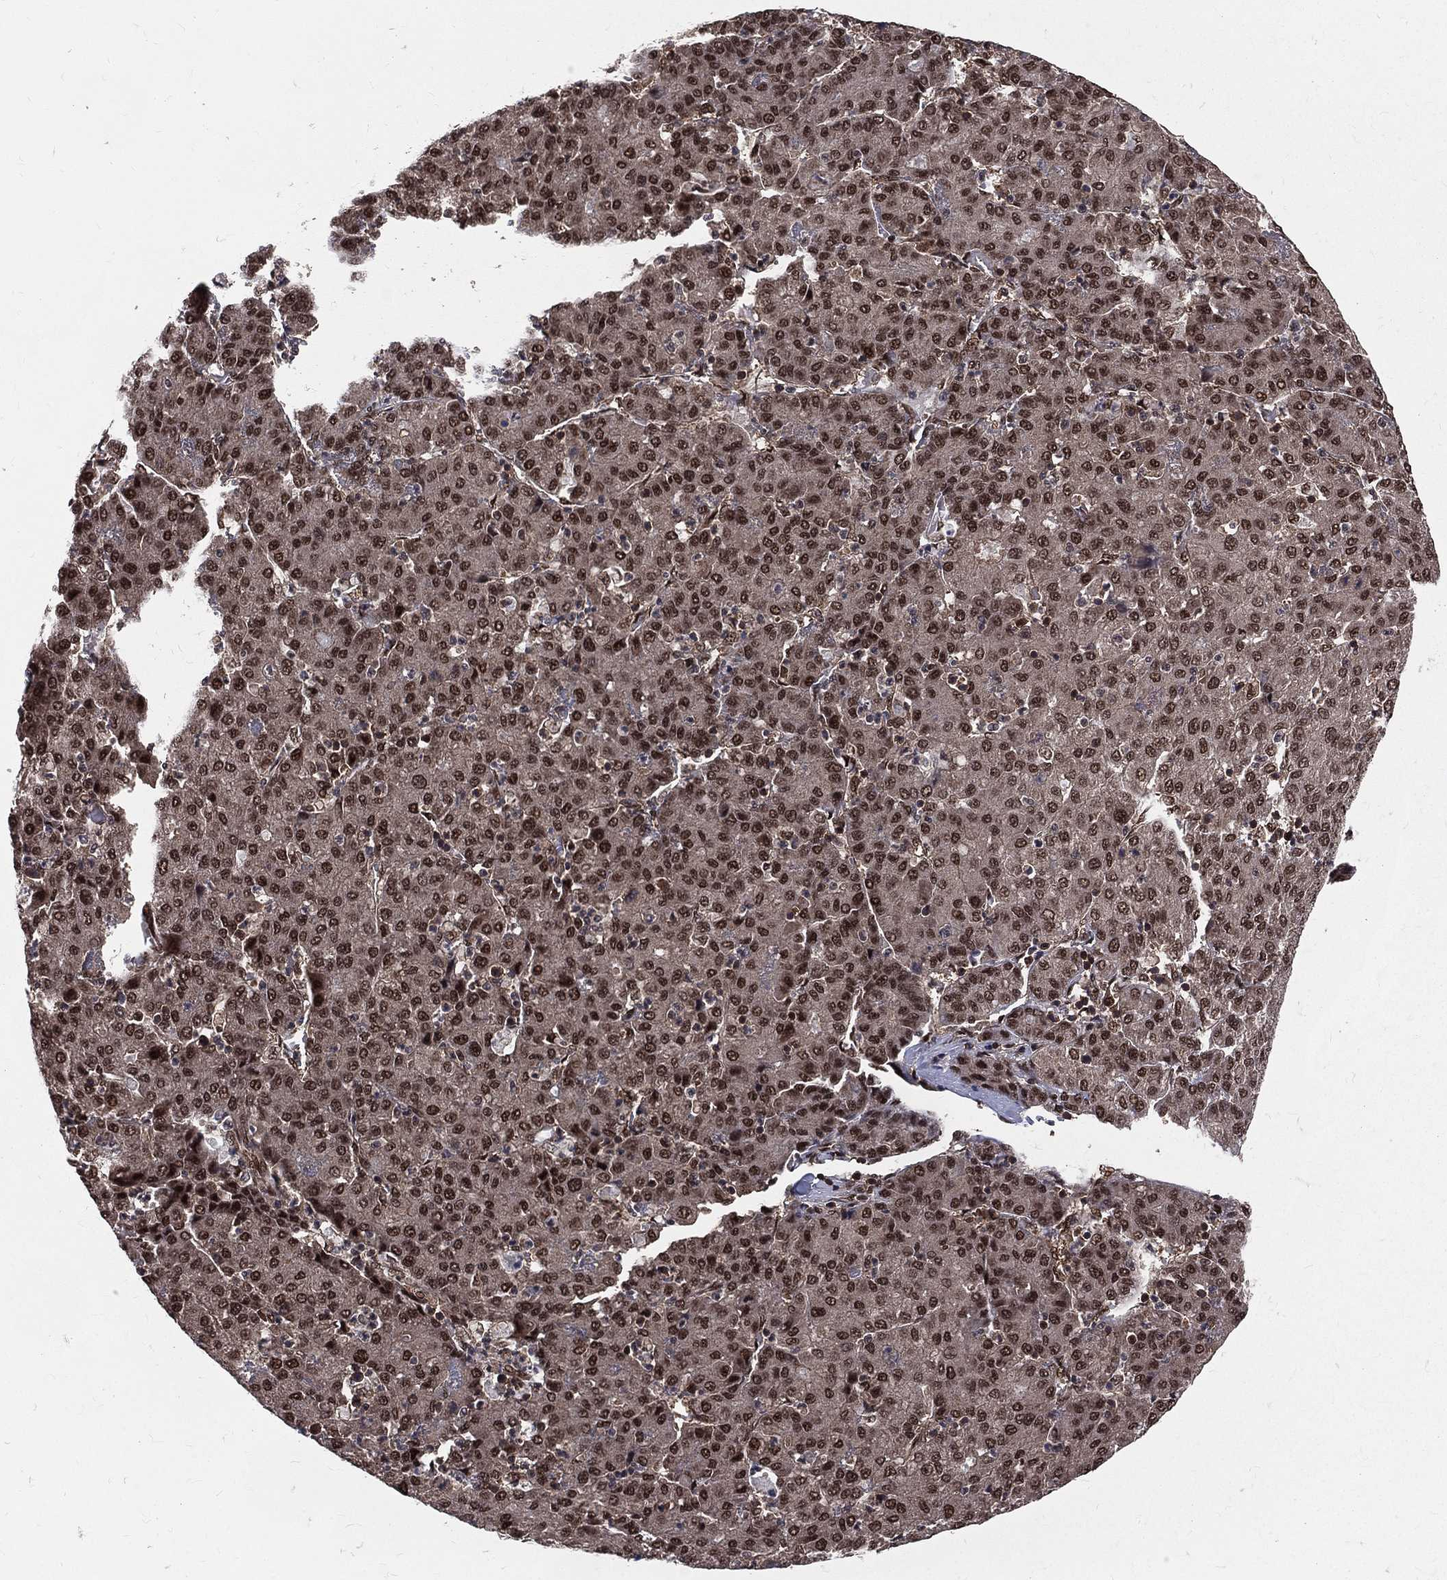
{"staining": {"intensity": "strong", "quantity": ">75%", "location": "nuclear"}, "tissue": "liver cancer", "cell_type": "Tumor cells", "image_type": "cancer", "snomed": [{"axis": "morphology", "description": "Carcinoma, Hepatocellular, NOS"}, {"axis": "topography", "description": "Liver"}], "caption": "High-power microscopy captured an immunohistochemistry histopathology image of hepatocellular carcinoma (liver), revealing strong nuclear staining in approximately >75% of tumor cells.", "gene": "COPS4", "patient": {"sex": "male", "age": 65}}